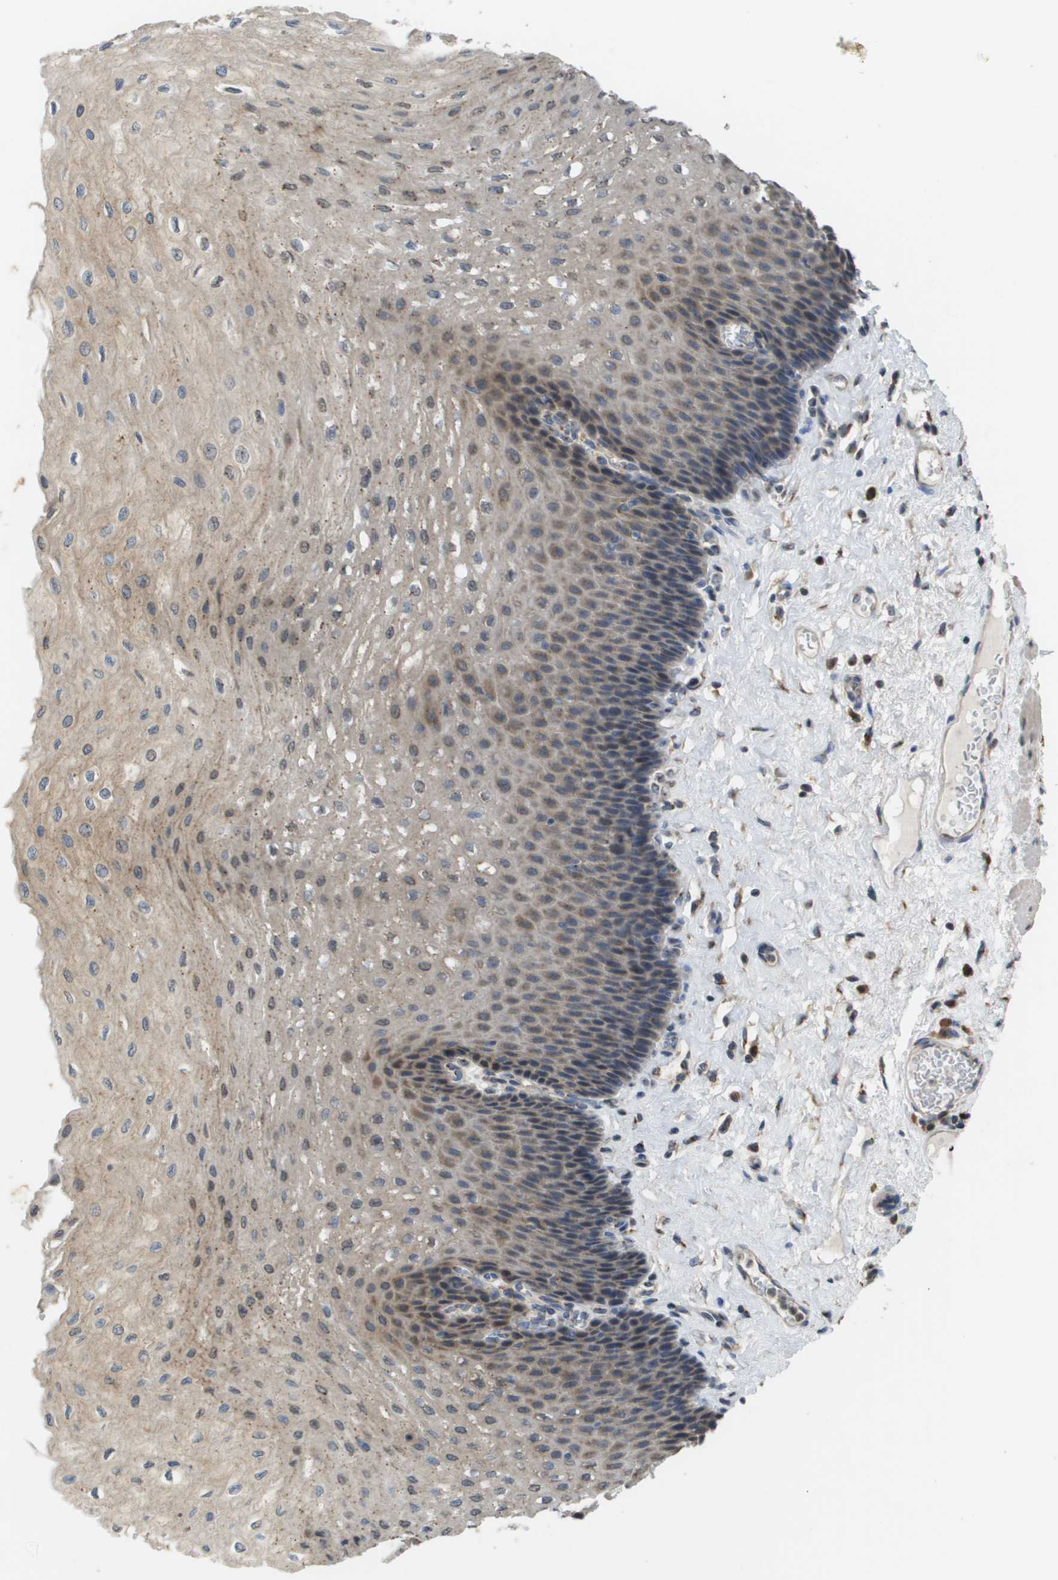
{"staining": {"intensity": "weak", "quantity": "25%-75%", "location": "cytoplasmic/membranous"}, "tissue": "esophagus", "cell_type": "Squamous epithelial cells", "image_type": "normal", "snomed": [{"axis": "morphology", "description": "Normal tissue, NOS"}, {"axis": "topography", "description": "Esophagus"}], "caption": "The immunohistochemical stain labels weak cytoplasmic/membranous staining in squamous epithelial cells of unremarkable esophagus.", "gene": "PCK1", "patient": {"sex": "female", "age": 72}}